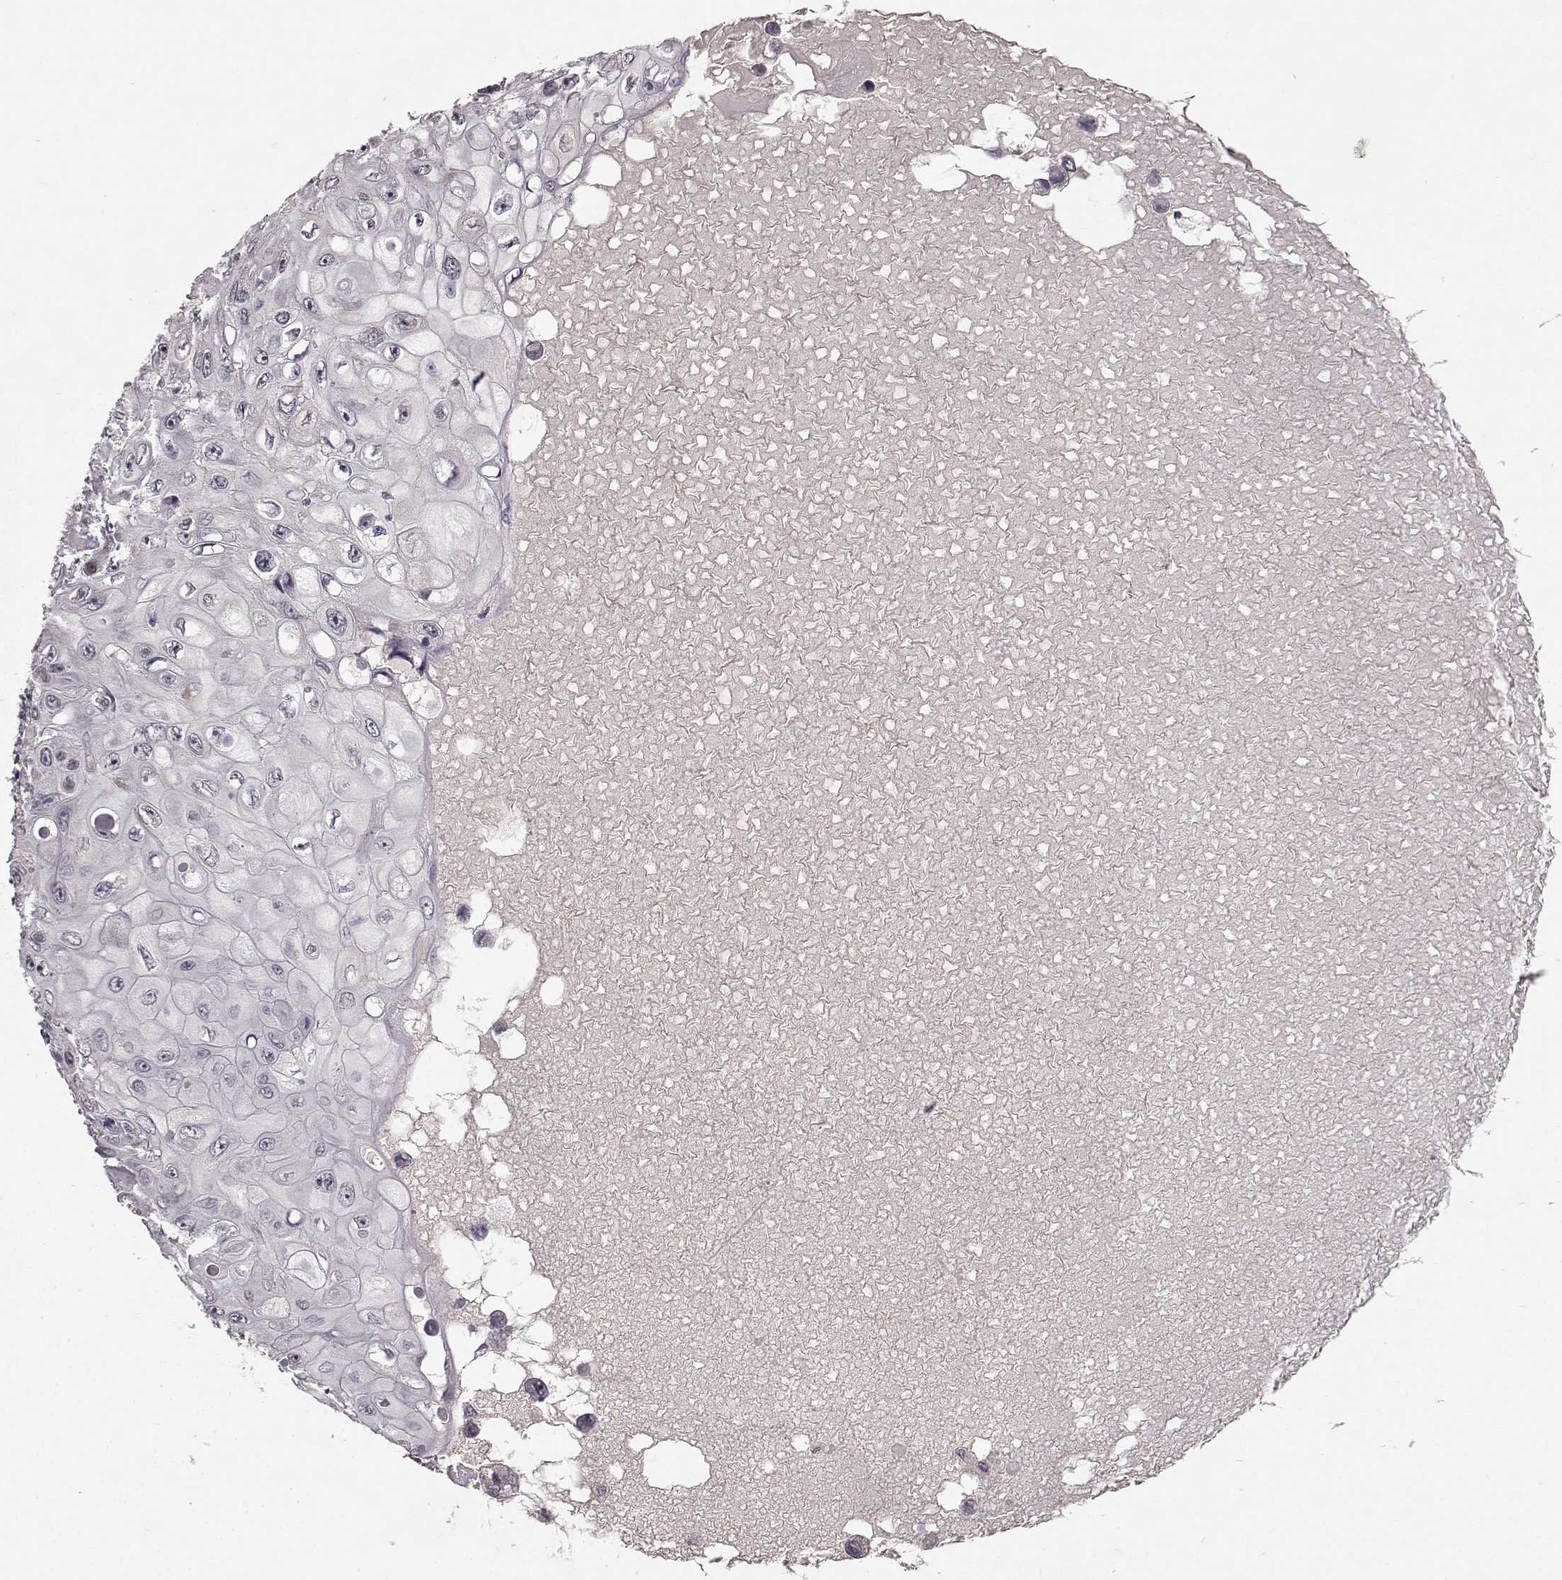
{"staining": {"intensity": "negative", "quantity": "none", "location": "none"}, "tissue": "skin cancer", "cell_type": "Tumor cells", "image_type": "cancer", "snomed": [{"axis": "morphology", "description": "Squamous cell carcinoma, NOS"}, {"axis": "topography", "description": "Skin"}], "caption": "Tumor cells show no significant protein positivity in squamous cell carcinoma (skin). (Stains: DAB immunohistochemistry (IHC) with hematoxylin counter stain, Microscopy: brightfield microscopy at high magnification).", "gene": "NTRK2", "patient": {"sex": "male", "age": 82}}